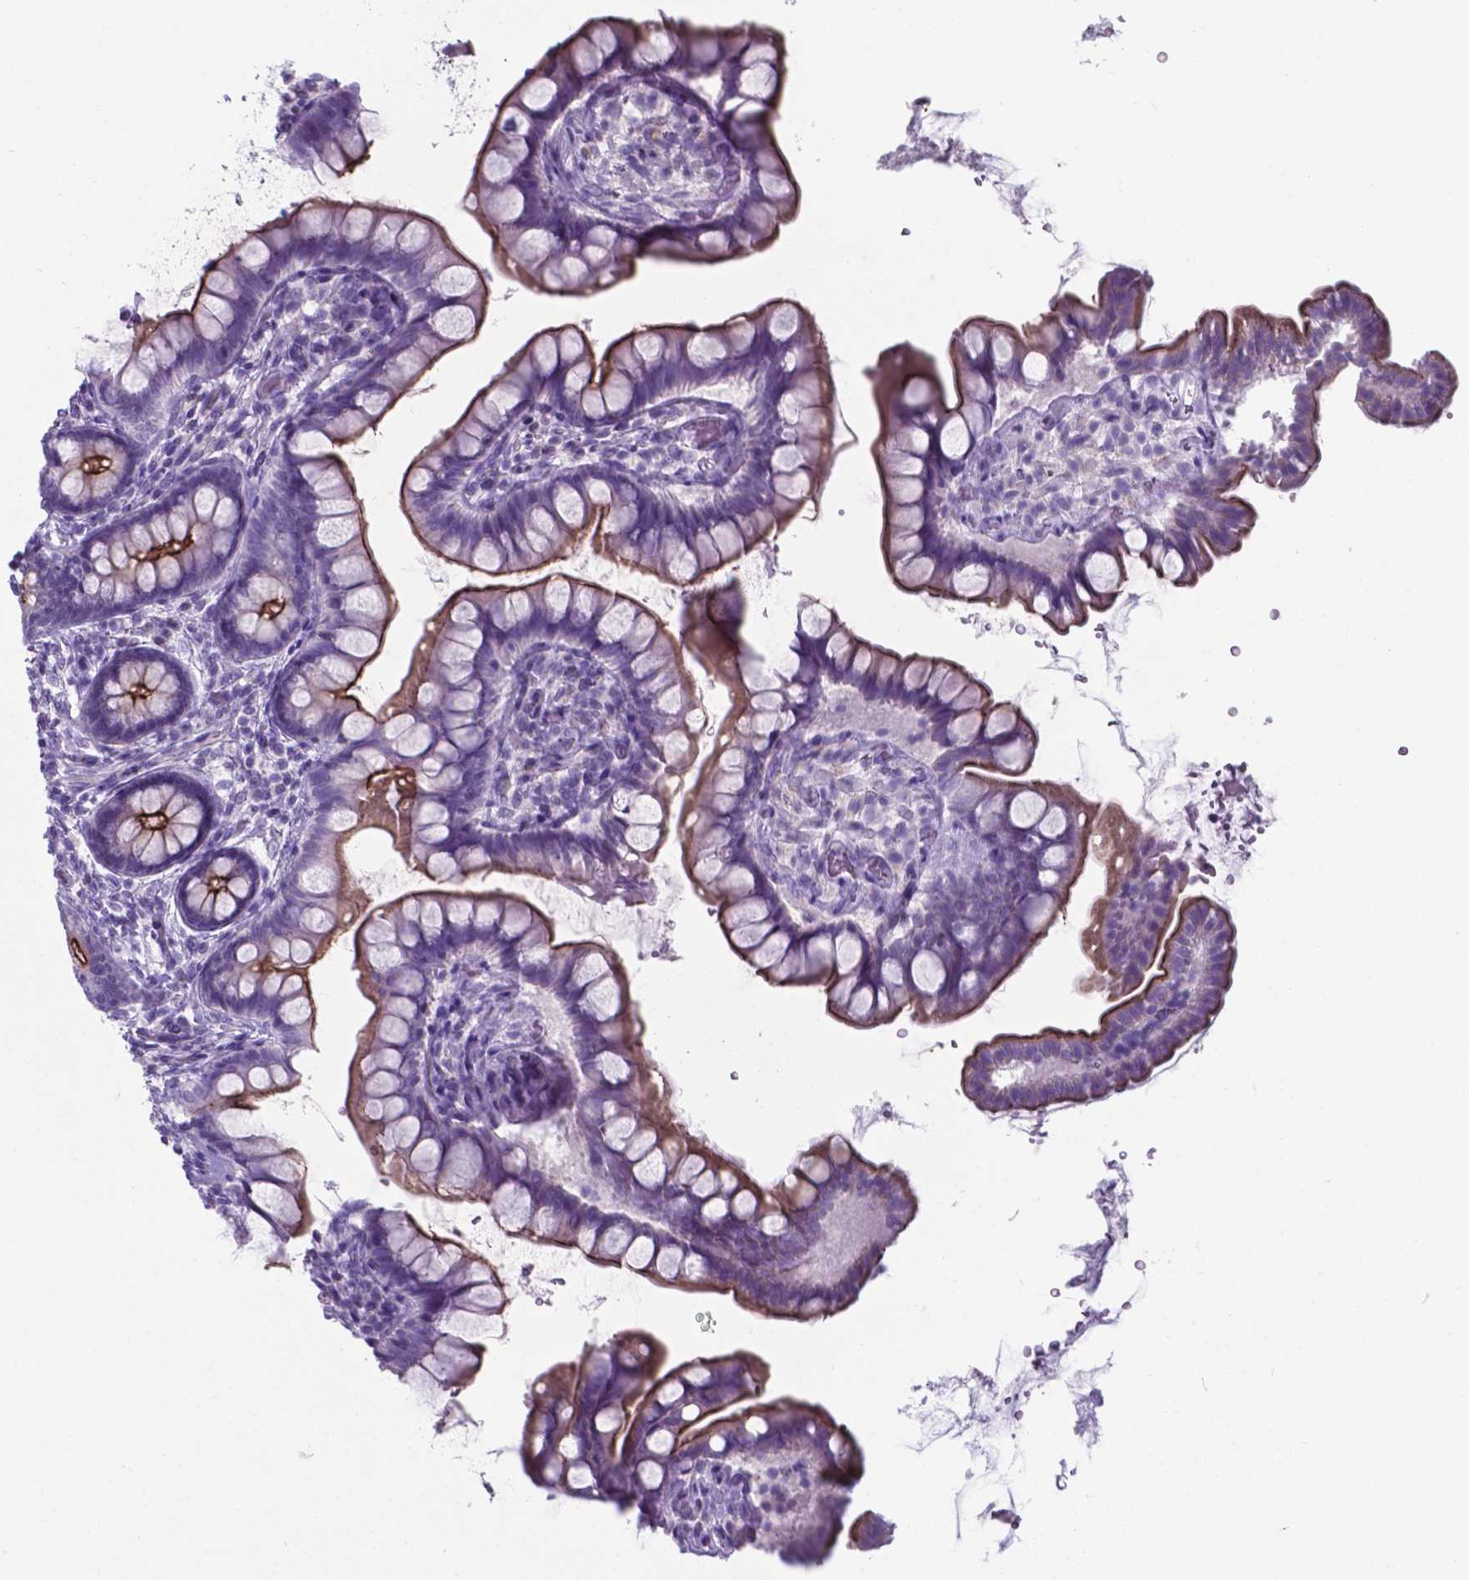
{"staining": {"intensity": "moderate", "quantity": ">75%", "location": "cytoplasmic/membranous"}, "tissue": "small intestine", "cell_type": "Glandular cells", "image_type": "normal", "snomed": [{"axis": "morphology", "description": "Normal tissue, NOS"}, {"axis": "topography", "description": "Small intestine"}], "caption": "Normal small intestine demonstrates moderate cytoplasmic/membranous staining in about >75% of glandular cells Using DAB (3,3'-diaminobenzidine) (brown) and hematoxylin (blue) stains, captured at high magnification using brightfield microscopy..", "gene": "AP5B1", "patient": {"sex": "male", "age": 70}}